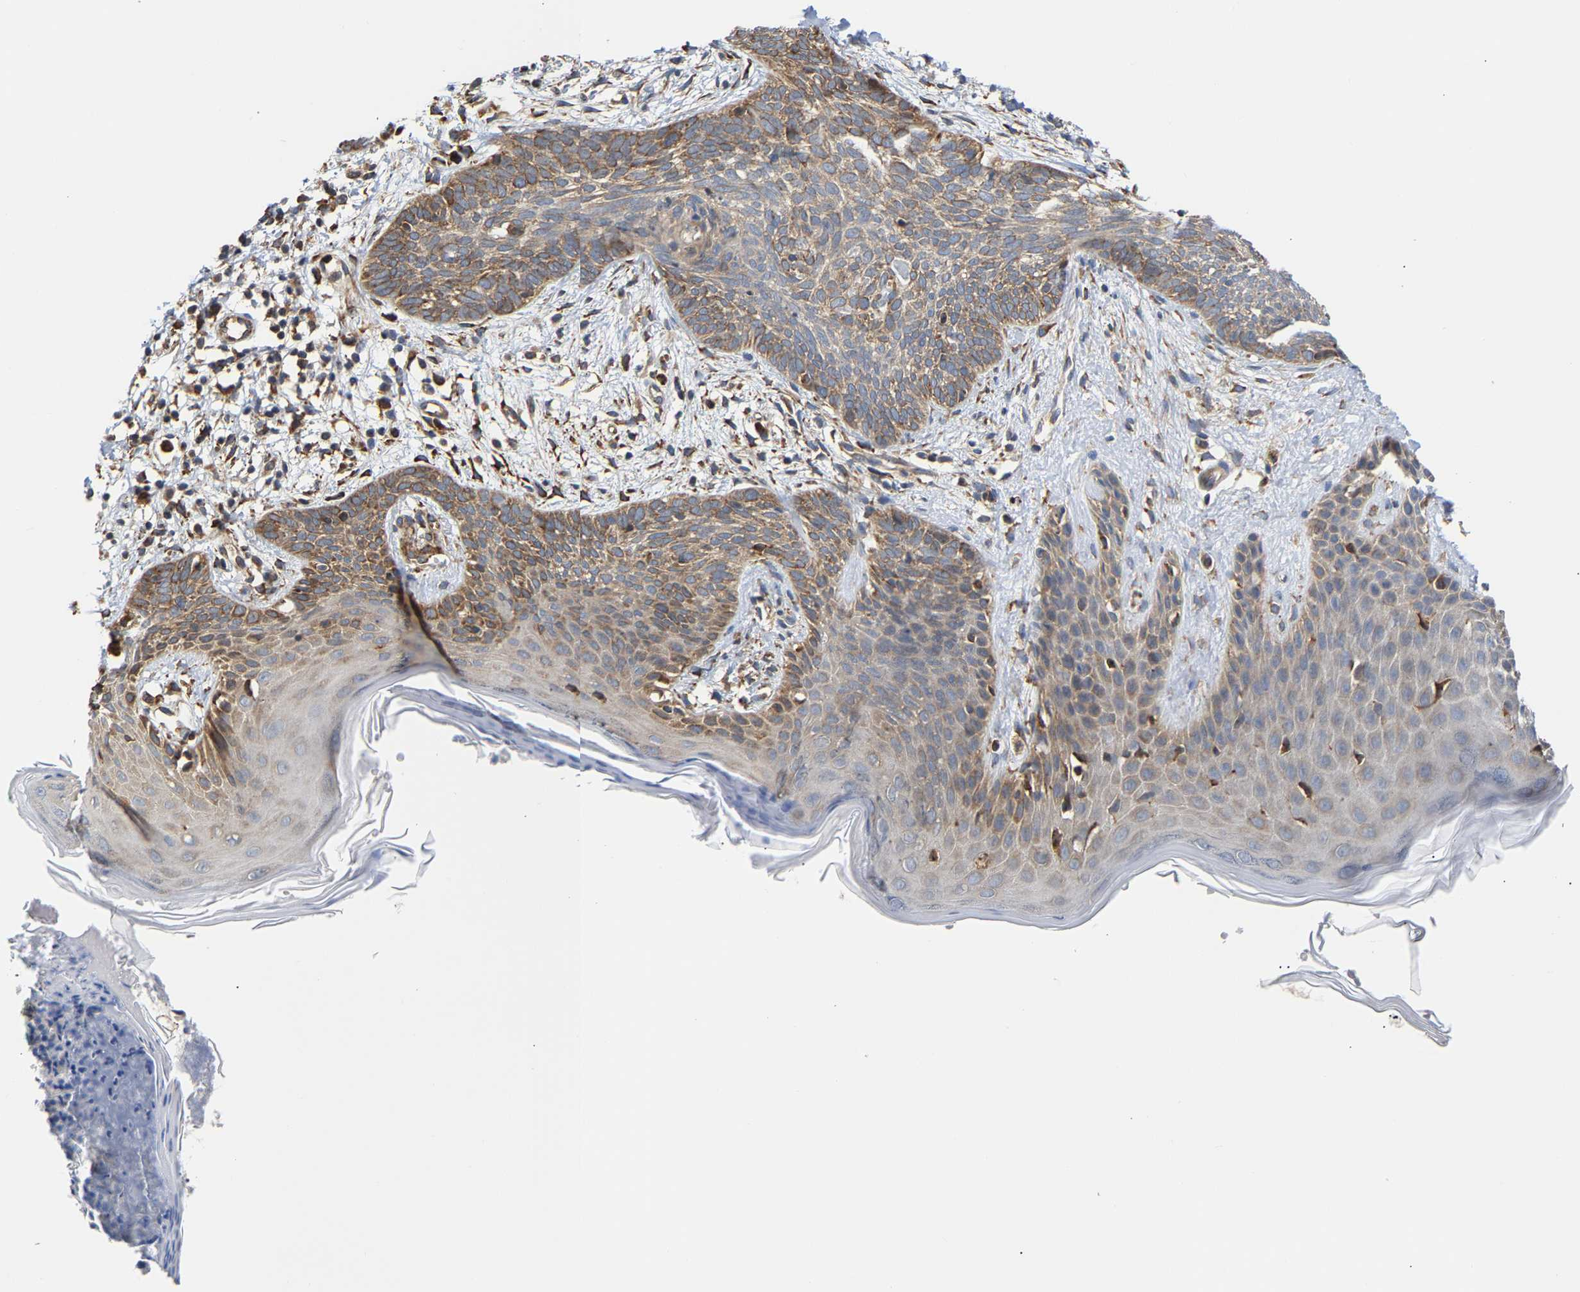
{"staining": {"intensity": "moderate", "quantity": ">75%", "location": "cytoplasmic/membranous"}, "tissue": "skin cancer", "cell_type": "Tumor cells", "image_type": "cancer", "snomed": [{"axis": "morphology", "description": "Basal cell carcinoma"}, {"axis": "topography", "description": "Skin"}], "caption": "Tumor cells show moderate cytoplasmic/membranous staining in approximately >75% of cells in basal cell carcinoma (skin).", "gene": "ARAP1", "patient": {"sex": "female", "age": 59}}